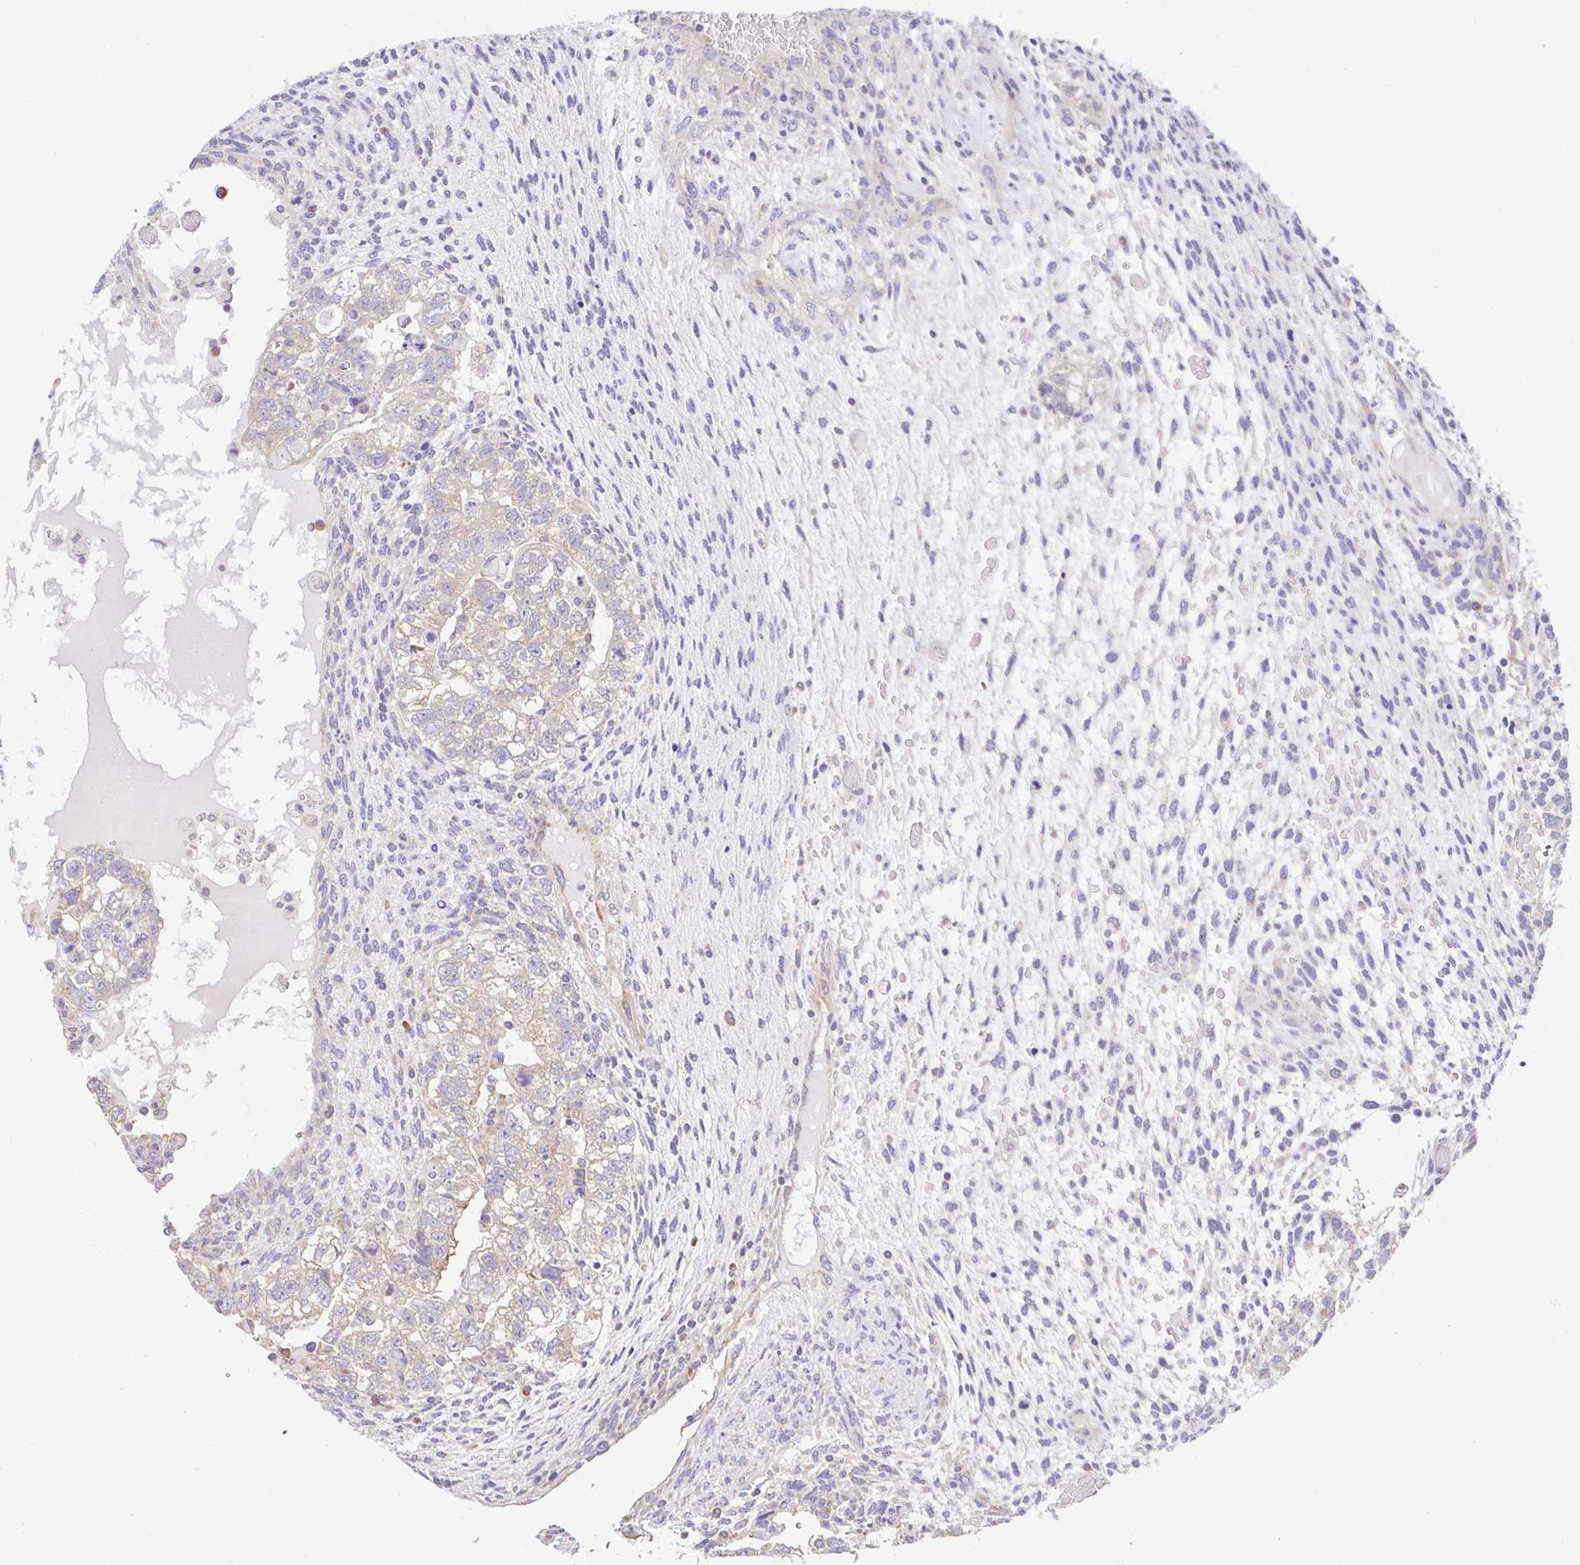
{"staining": {"intensity": "weak", "quantity": "25%-75%", "location": "cytoplasmic/membranous"}, "tissue": "testis cancer", "cell_type": "Tumor cells", "image_type": "cancer", "snomed": [{"axis": "morphology", "description": "Normal tissue, NOS"}, {"axis": "morphology", "description": "Carcinoma, Embryonal, NOS"}, {"axis": "topography", "description": "Testis"}], "caption": "The immunohistochemical stain shows weak cytoplasmic/membranous expression in tumor cells of testis embryonal carcinoma tissue.", "gene": "GFPT2", "patient": {"sex": "male", "age": 36}}